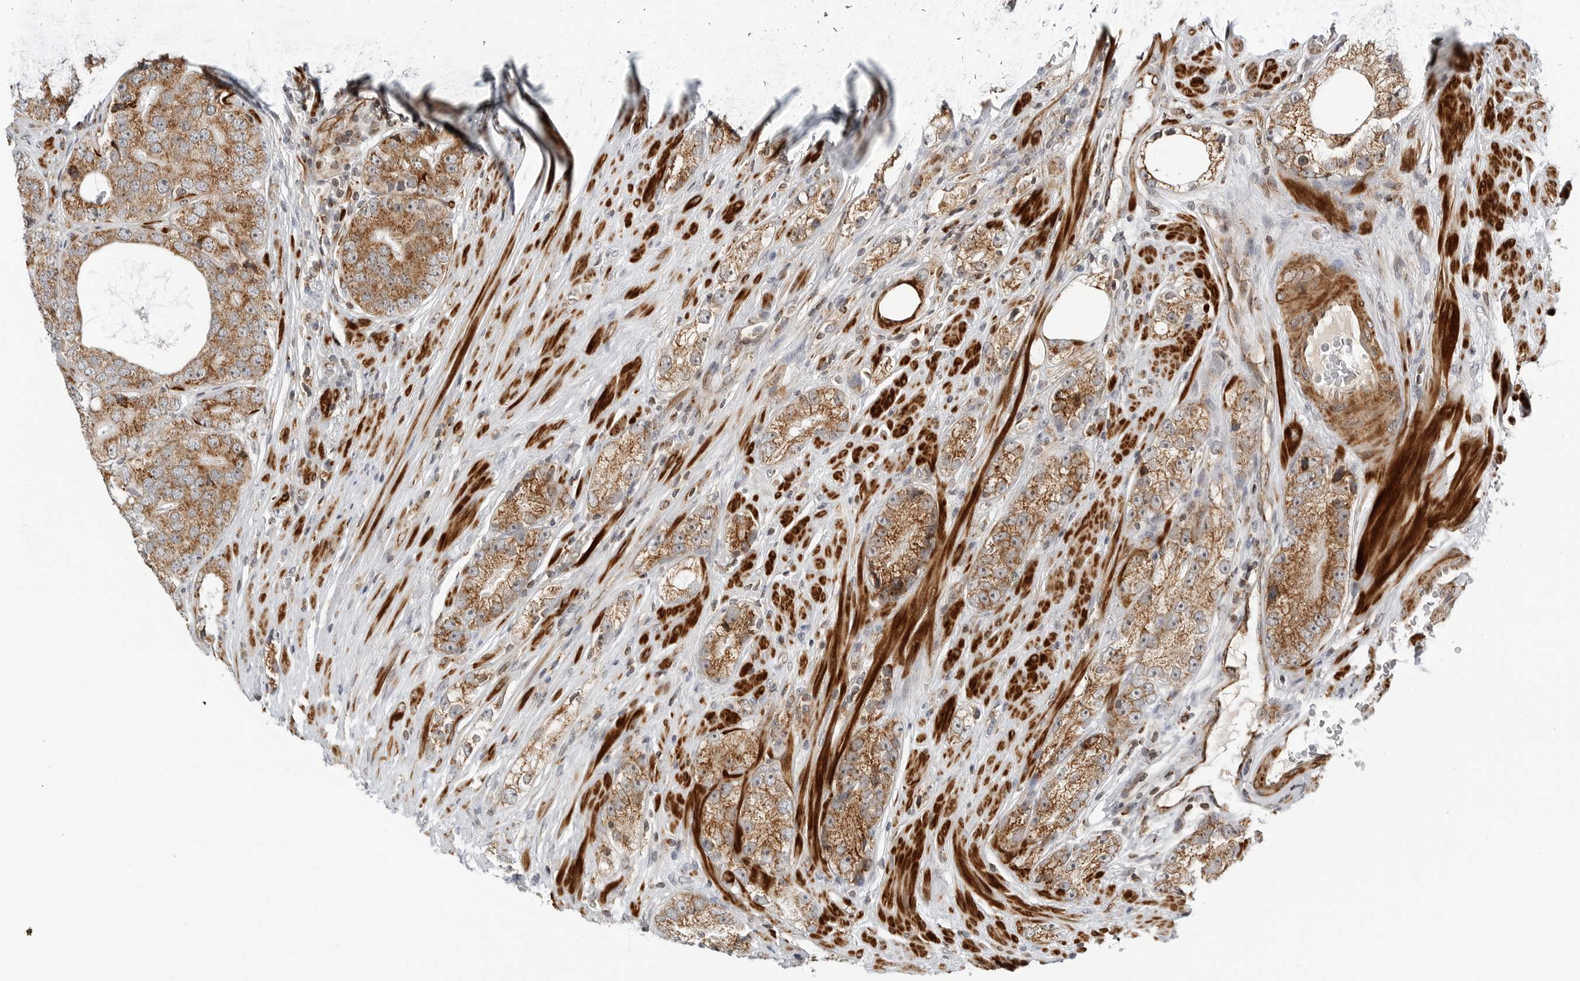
{"staining": {"intensity": "moderate", "quantity": ">75%", "location": "cytoplasmic/membranous"}, "tissue": "prostate cancer", "cell_type": "Tumor cells", "image_type": "cancer", "snomed": [{"axis": "morphology", "description": "Adenocarcinoma, High grade"}, {"axis": "topography", "description": "Prostate"}], "caption": "A brown stain highlights moderate cytoplasmic/membranous expression of a protein in human adenocarcinoma (high-grade) (prostate) tumor cells. The staining was performed using DAB, with brown indicating positive protein expression. Nuclei are stained blue with hematoxylin.", "gene": "PEX2", "patient": {"sex": "male", "age": 56}}